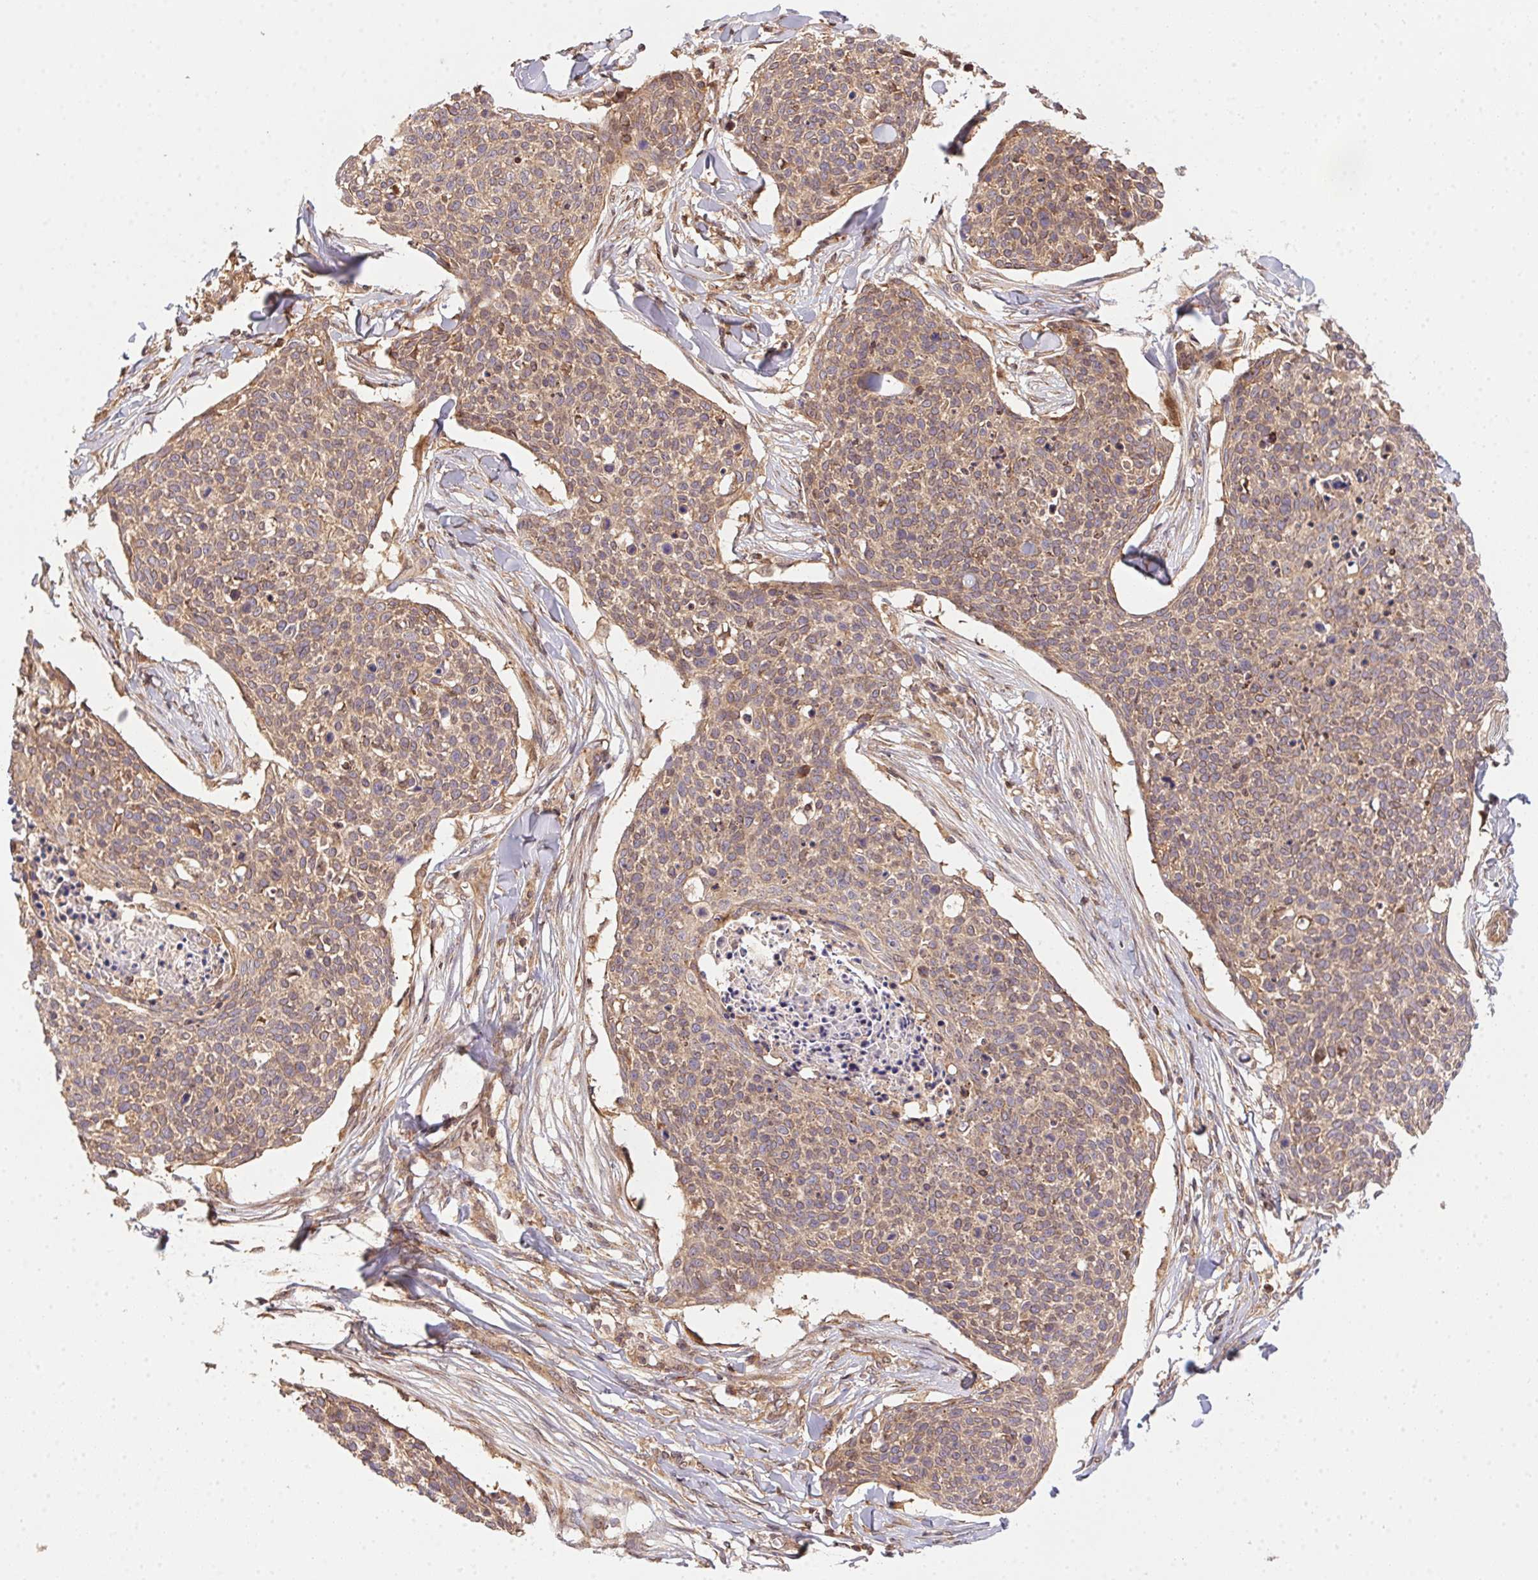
{"staining": {"intensity": "weak", "quantity": ">75%", "location": "cytoplasmic/membranous"}, "tissue": "skin cancer", "cell_type": "Tumor cells", "image_type": "cancer", "snomed": [{"axis": "morphology", "description": "Squamous cell carcinoma, NOS"}, {"axis": "topography", "description": "Skin"}, {"axis": "topography", "description": "Vulva"}], "caption": "Weak cytoplasmic/membranous staining for a protein is identified in approximately >75% of tumor cells of skin squamous cell carcinoma using IHC.", "gene": "MEX3D", "patient": {"sex": "female", "age": 75}}